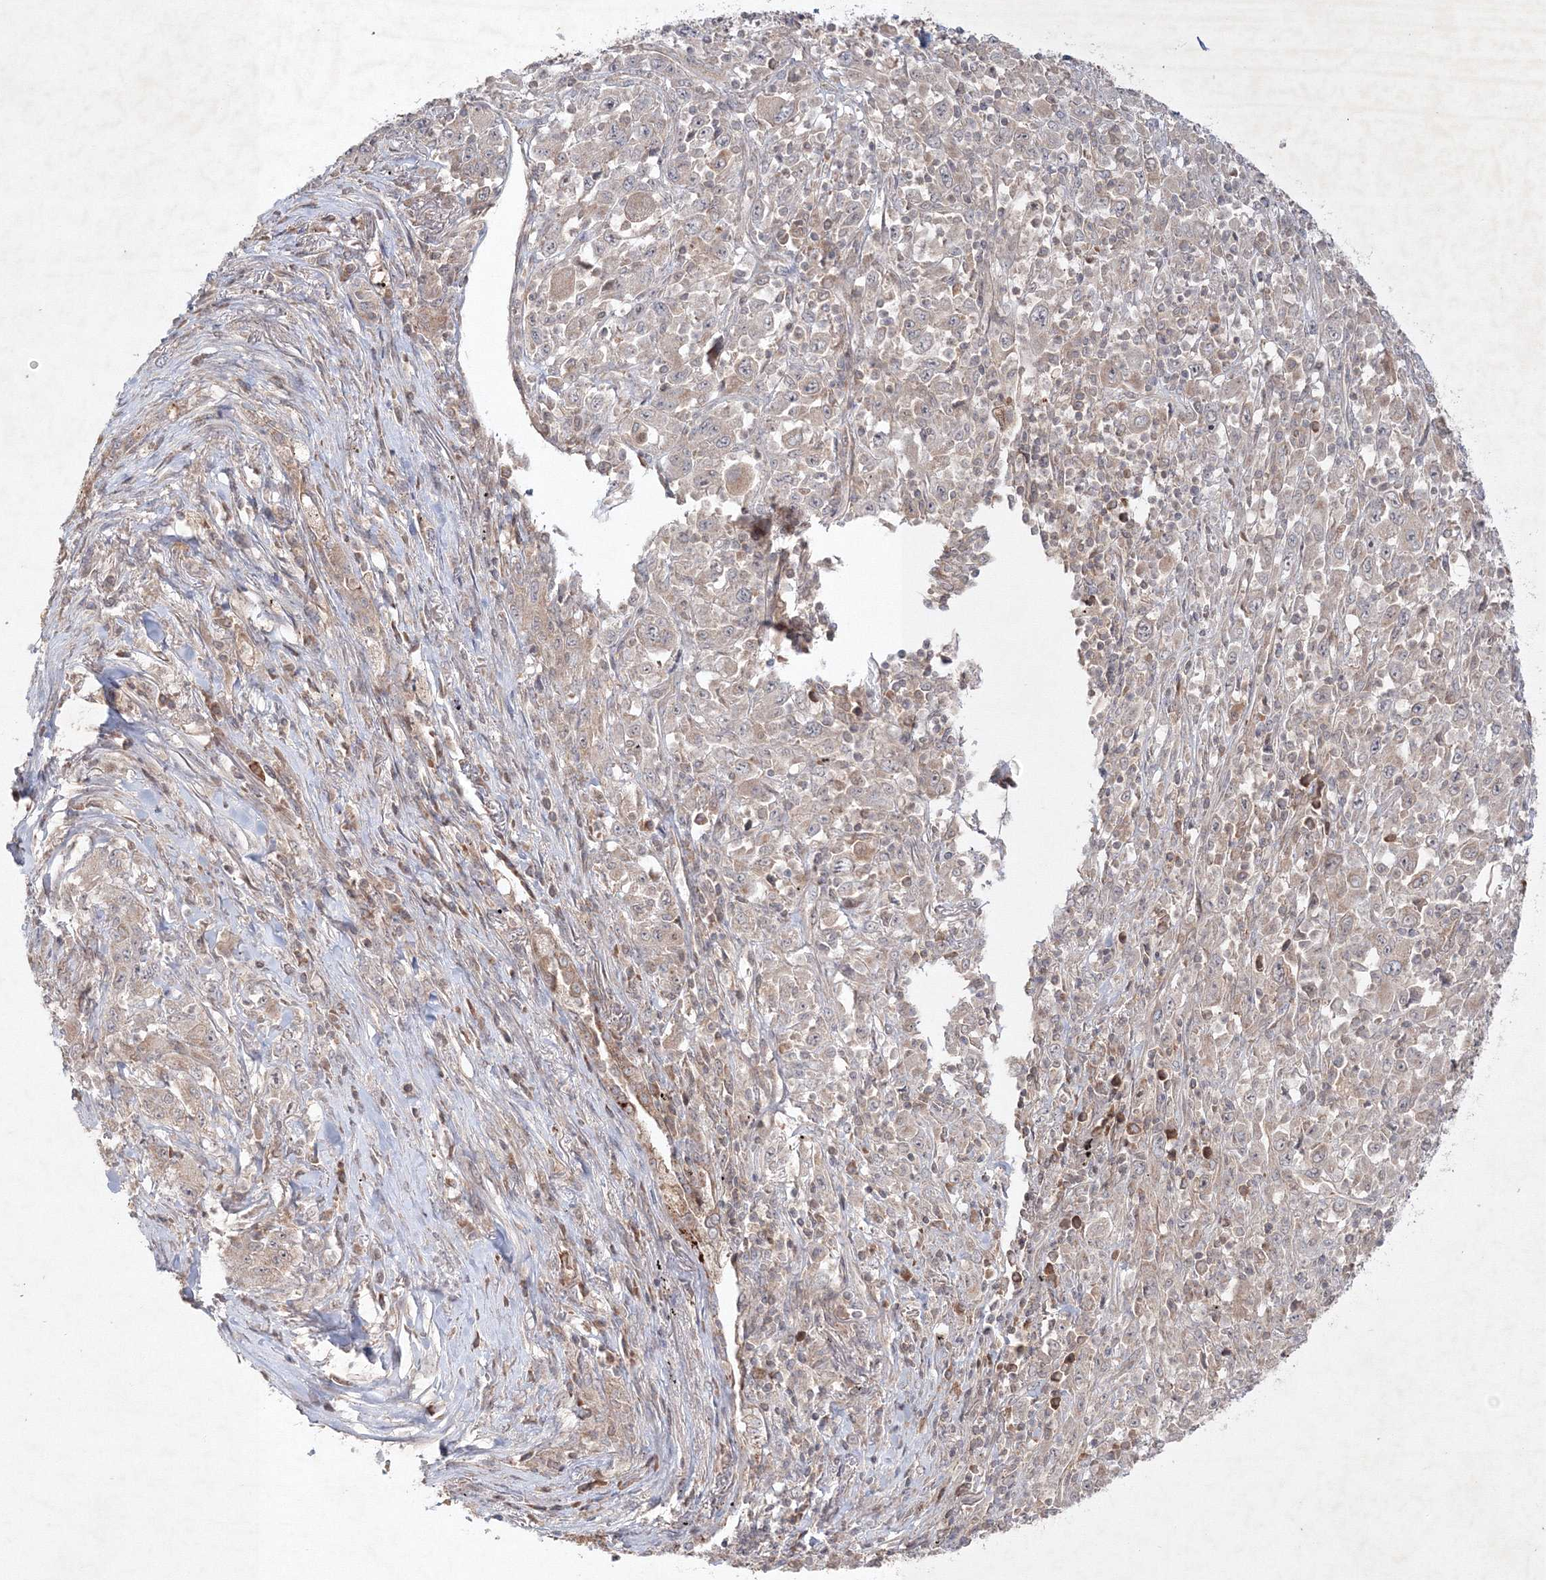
{"staining": {"intensity": "weak", "quantity": ">75%", "location": "cytoplasmic/membranous"}, "tissue": "melanoma", "cell_type": "Tumor cells", "image_type": "cancer", "snomed": [{"axis": "morphology", "description": "Malignant melanoma, Metastatic site"}, {"axis": "topography", "description": "Skin"}], "caption": "Protein analysis of melanoma tissue exhibits weak cytoplasmic/membranous positivity in about >75% of tumor cells. Using DAB (brown) and hematoxylin (blue) stains, captured at high magnification using brightfield microscopy.", "gene": "NOA1", "patient": {"sex": "female", "age": 56}}